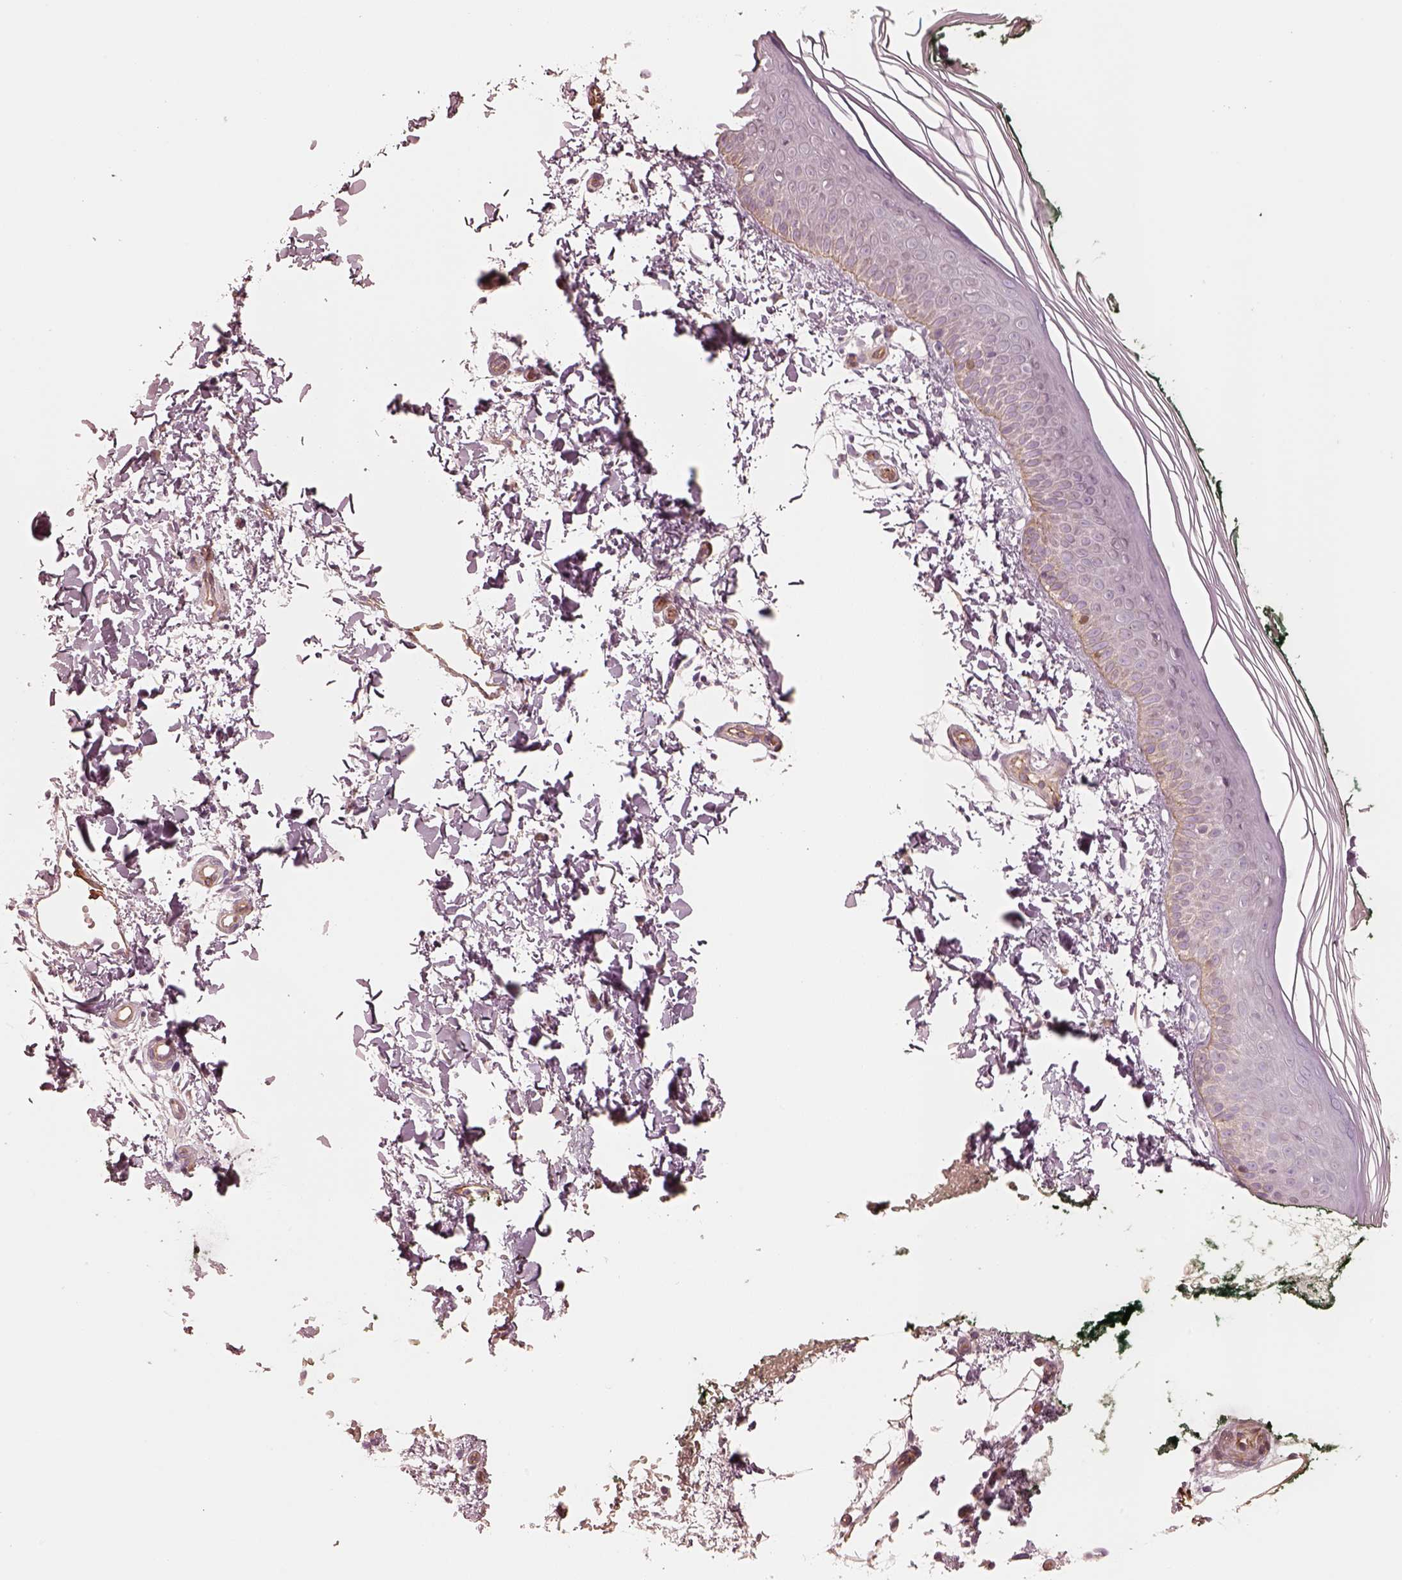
{"staining": {"intensity": "negative", "quantity": "none", "location": "none"}, "tissue": "skin", "cell_type": "Fibroblasts", "image_type": "normal", "snomed": [{"axis": "morphology", "description": "Normal tissue, NOS"}, {"axis": "topography", "description": "Skin"}], "caption": "This photomicrograph is of unremarkable skin stained with immunohistochemistry to label a protein in brown with the nuclei are counter-stained blue. There is no expression in fibroblasts.", "gene": "CRYM", "patient": {"sex": "female", "age": 62}}